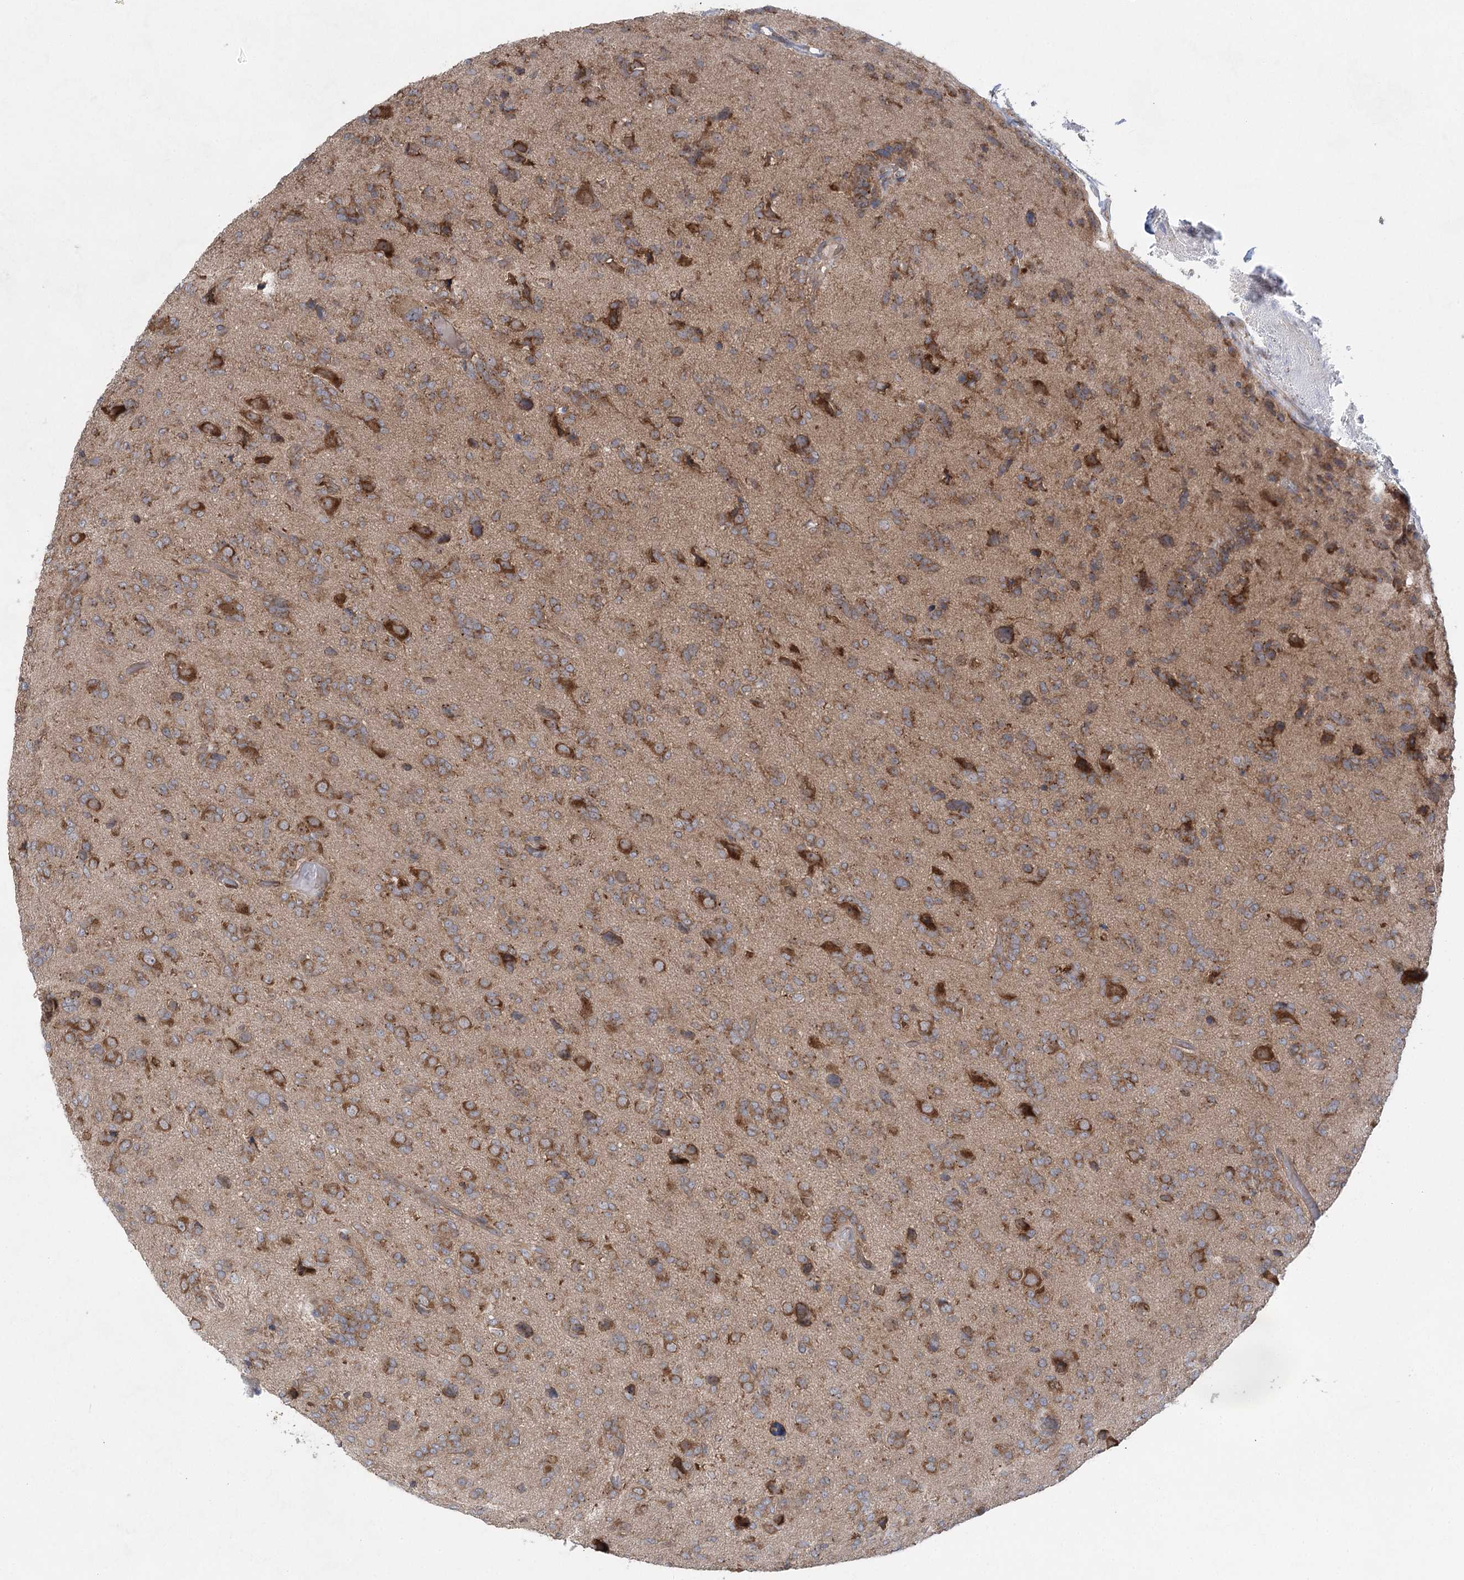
{"staining": {"intensity": "moderate", "quantity": "25%-75%", "location": "cytoplasmic/membranous"}, "tissue": "glioma", "cell_type": "Tumor cells", "image_type": "cancer", "snomed": [{"axis": "morphology", "description": "Glioma, malignant, High grade"}, {"axis": "topography", "description": "Brain"}], "caption": "This is an image of IHC staining of glioma, which shows moderate positivity in the cytoplasmic/membranous of tumor cells.", "gene": "EIF3A", "patient": {"sex": "female", "age": 59}}